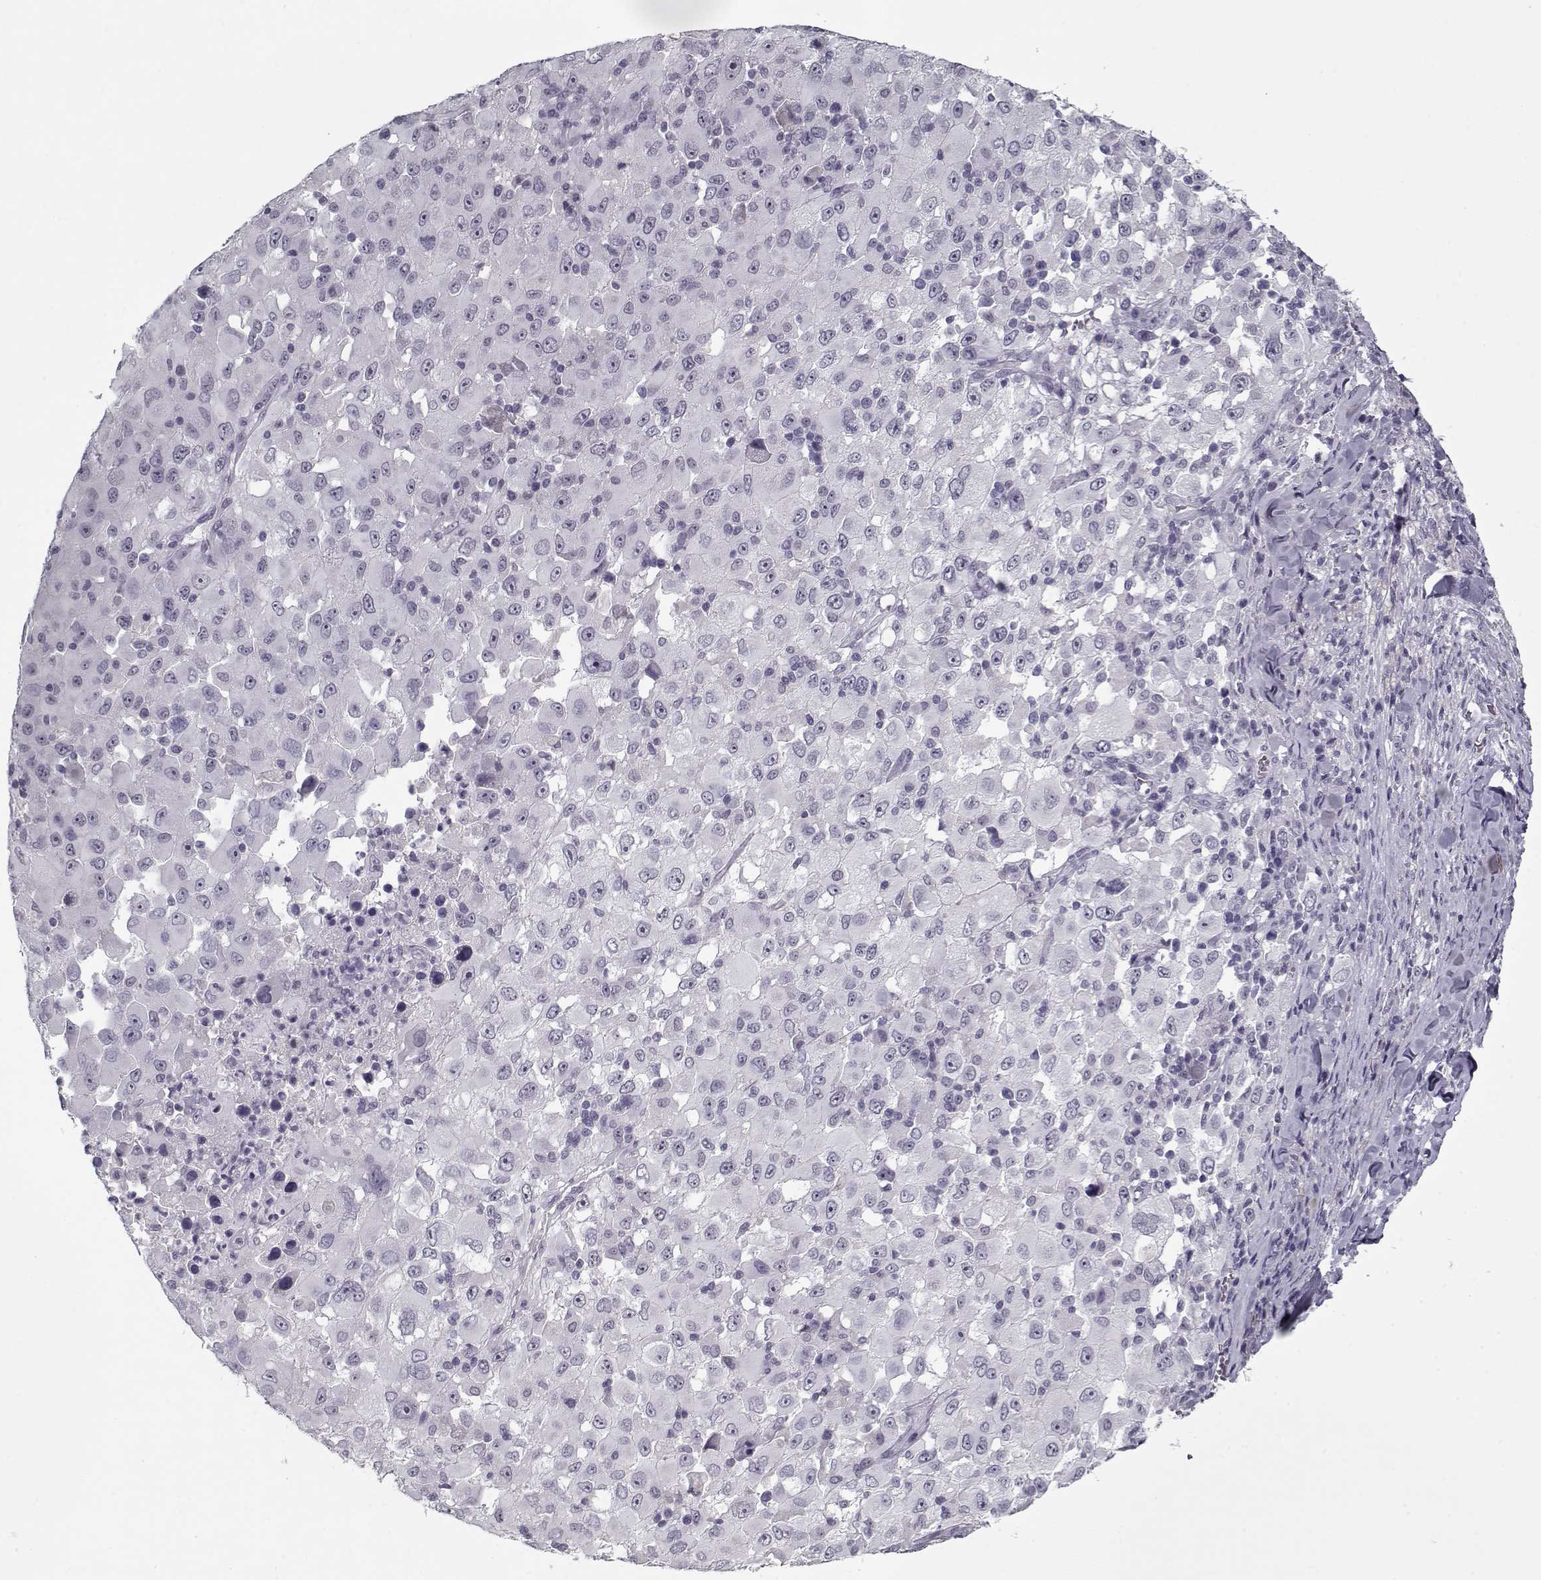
{"staining": {"intensity": "negative", "quantity": "none", "location": "none"}, "tissue": "melanoma", "cell_type": "Tumor cells", "image_type": "cancer", "snomed": [{"axis": "morphology", "description": "Malignant melanoma, Metastatic site"}, {"axis": "topography", "description": "Soft tissue"}], "caption": "Melanoma was stained to show a protein in brown. There is no significant expression in tumor cells.", "gene": "RNF32", "patient": {"sex": "male", "age": 50}}